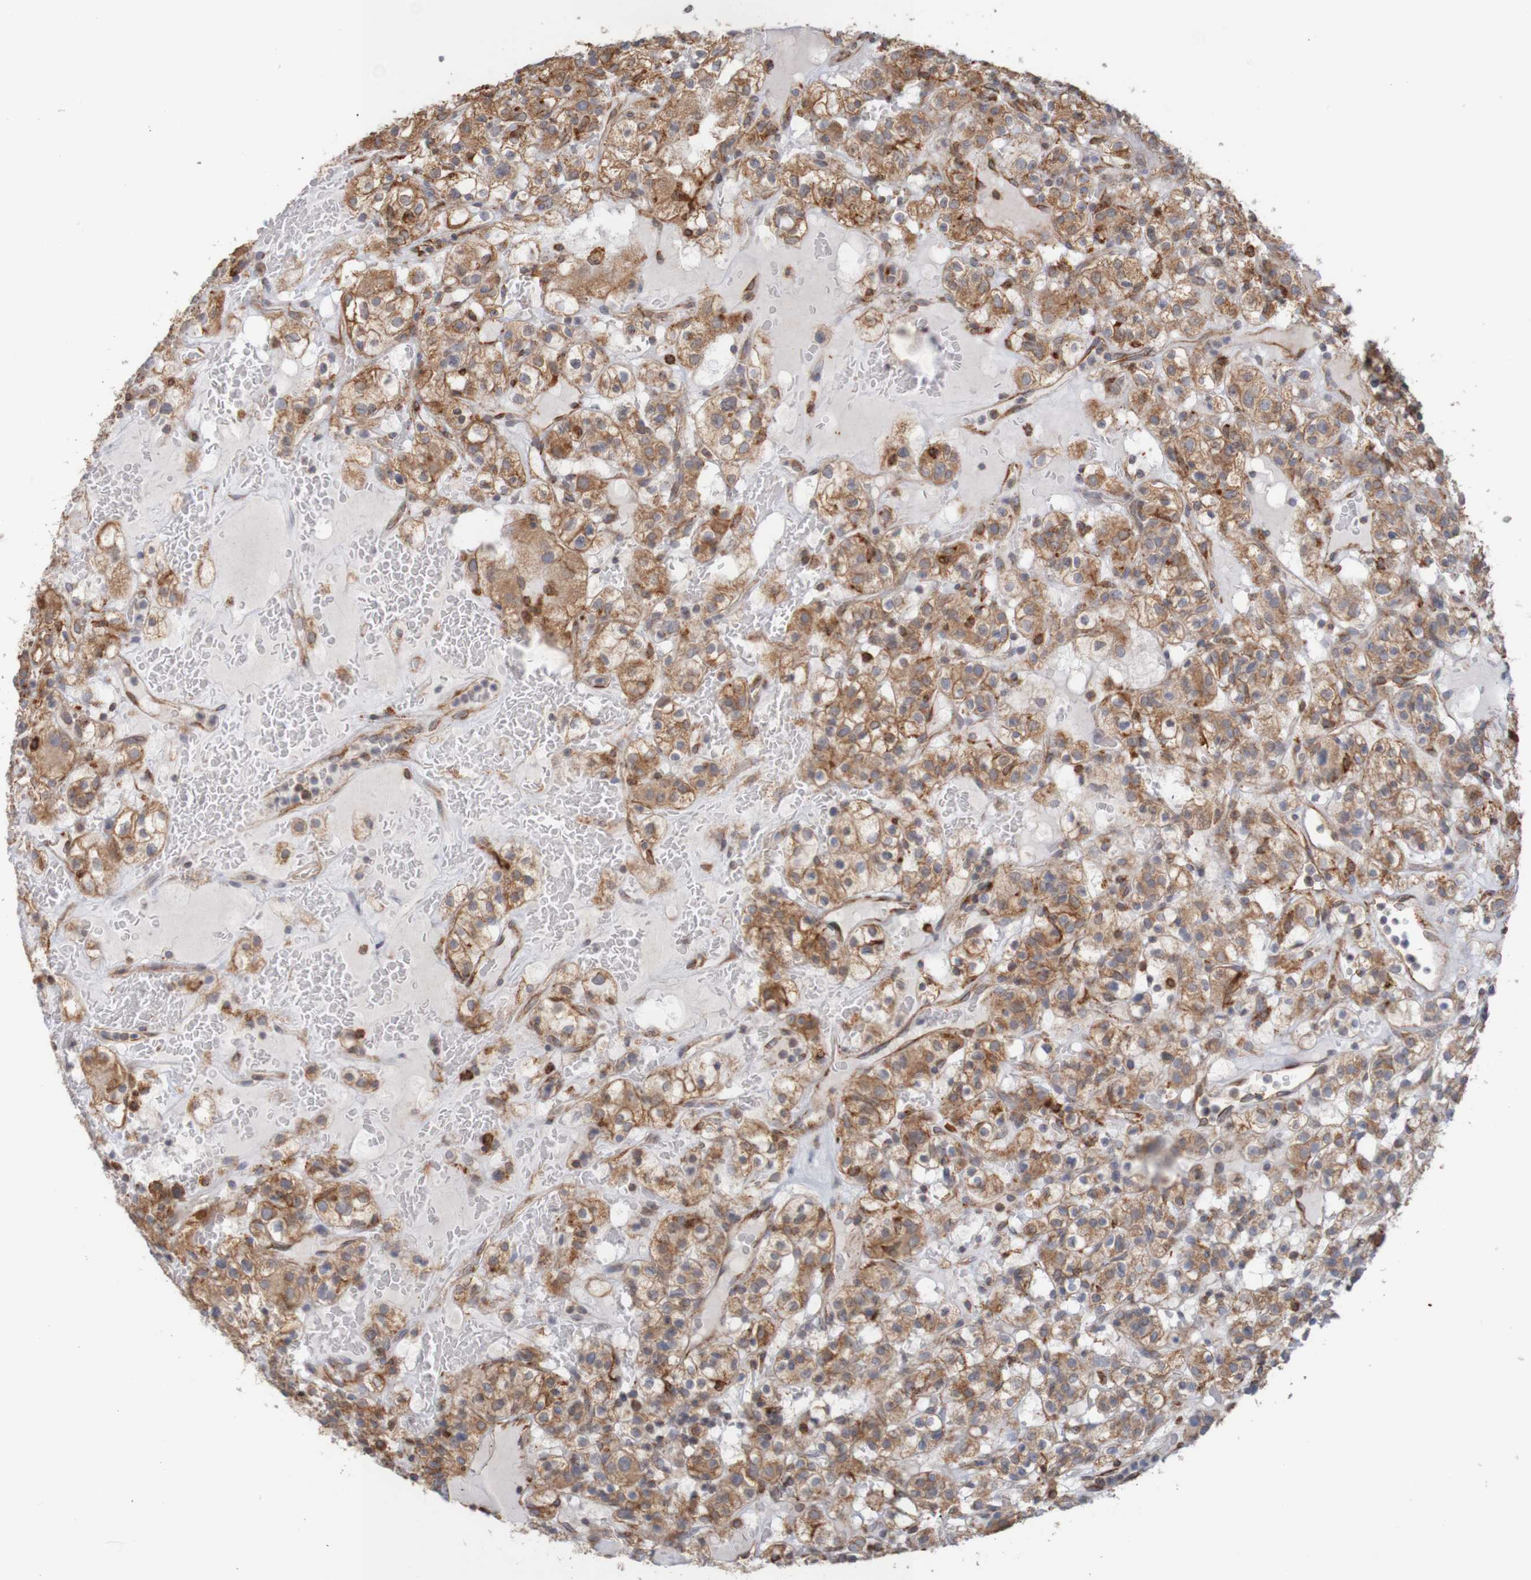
{"staining": {"intensity": "moderate", "quantity": ">75%", "location": "cytoplasmic/membranous"}, "tissue": "renal cancer", "cell_type": "Tumor cells", "image_type": "cancer", "snomed": [{"axis": "morphology", "description": "Normal tissue, NOS"}, {"axis": "morphology", "description": "Adenocarcinoma, NOS"}, {"axis": "topography", "description": "Kidney"}], "caption": "Protein staining of renal cancer tissue reveals moderate cytoplasmic/membranous expression in approximately >75% of tumor cells.", "gene": "PDIA3", "patient": {"sex": "female", "age": 72}}